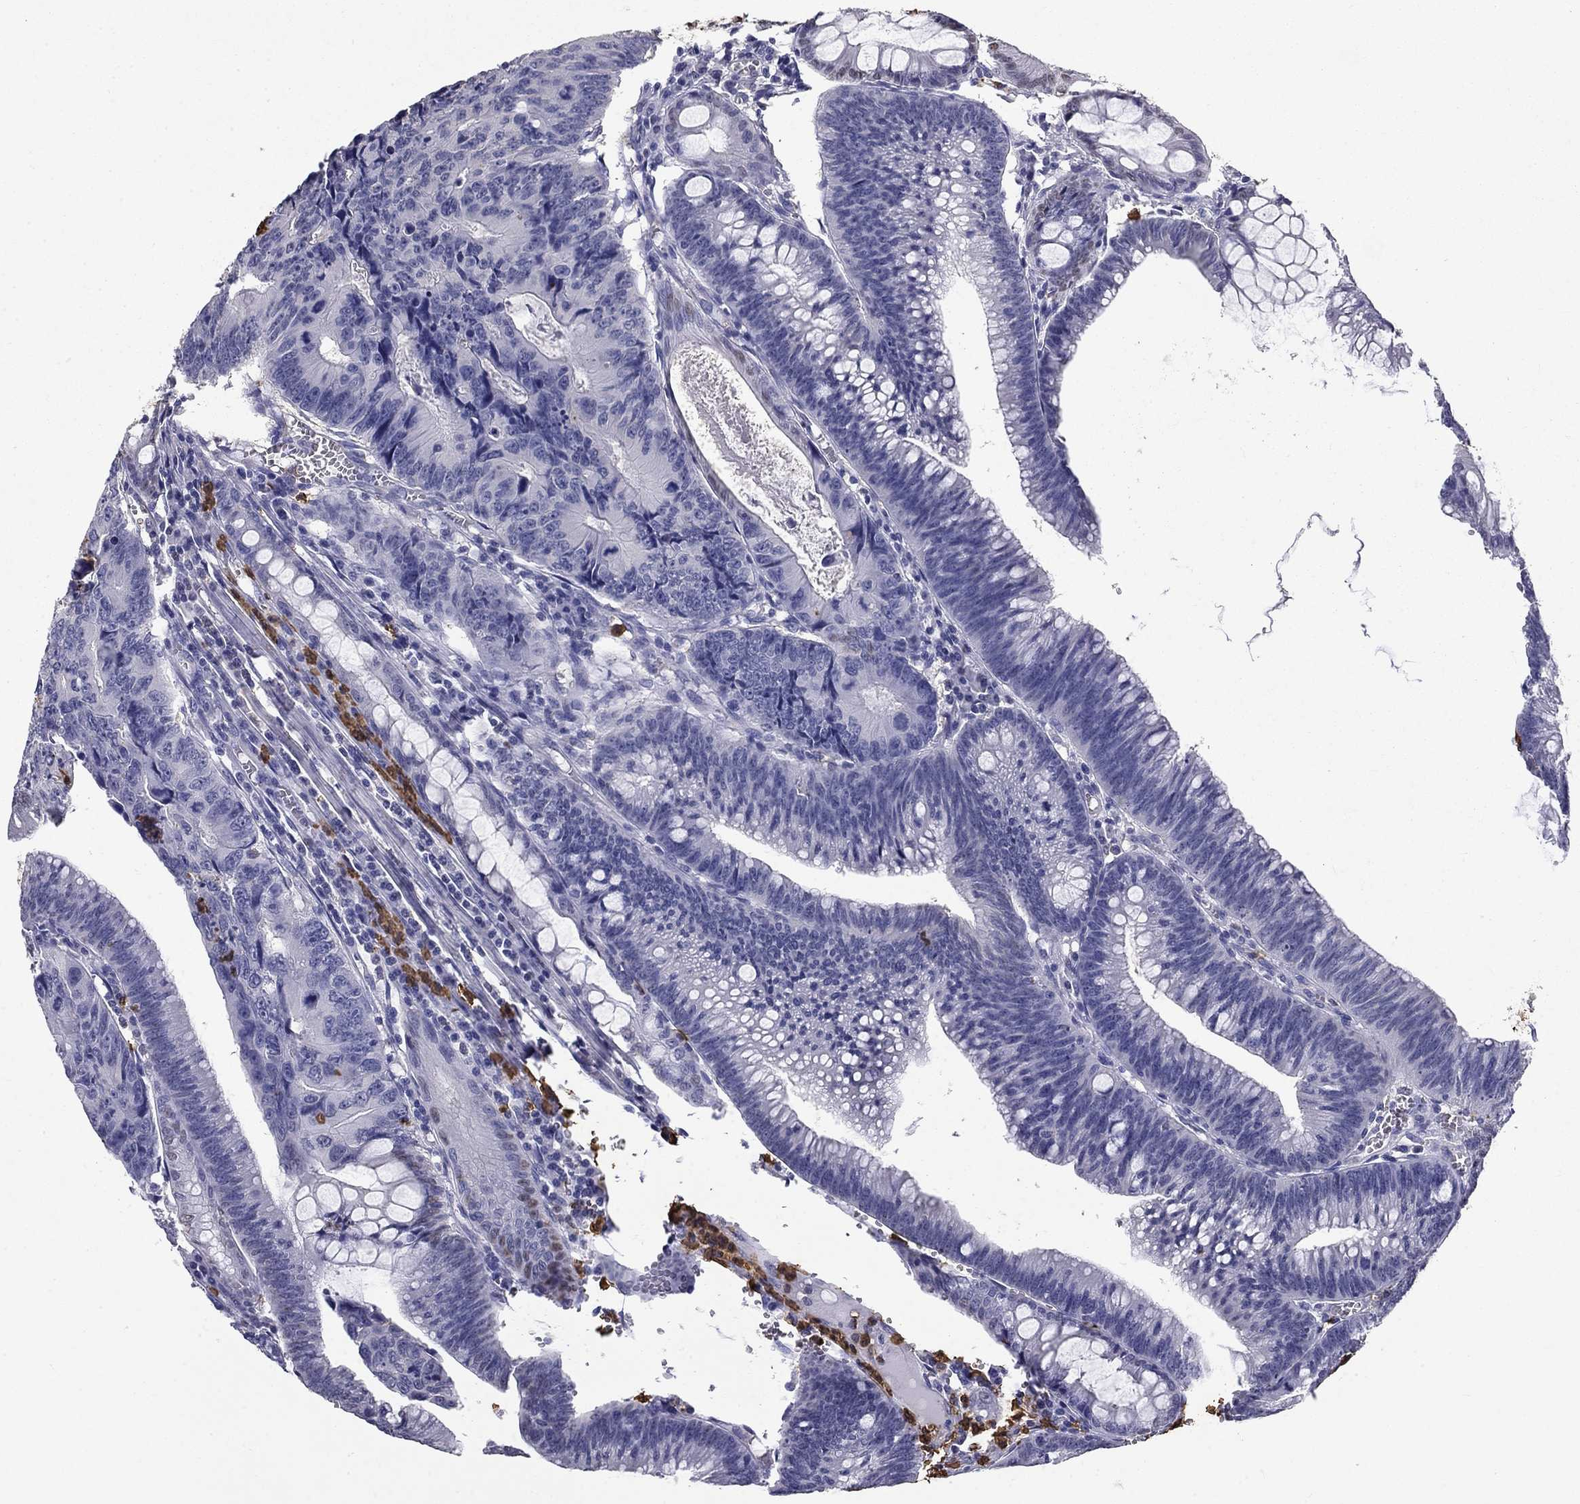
{"staining": {"intensity": "negative", "quantity": "none", "location": "none"}, "tissue": "colorectal cancer", "cell_type": "Tumor cells", "image_type": "cancer", "snomed": [{"axis": "morphology", "description": "Adenocarcinoma, NOS"}, {"axis": "topography", "description": "Colon"}], "caption": "This is an IHC histopathology image of colorectal cancer. There is no expression in tumor cells.", "gene": "IGSF8", "patient": {"sex": "female", "age": 87}}